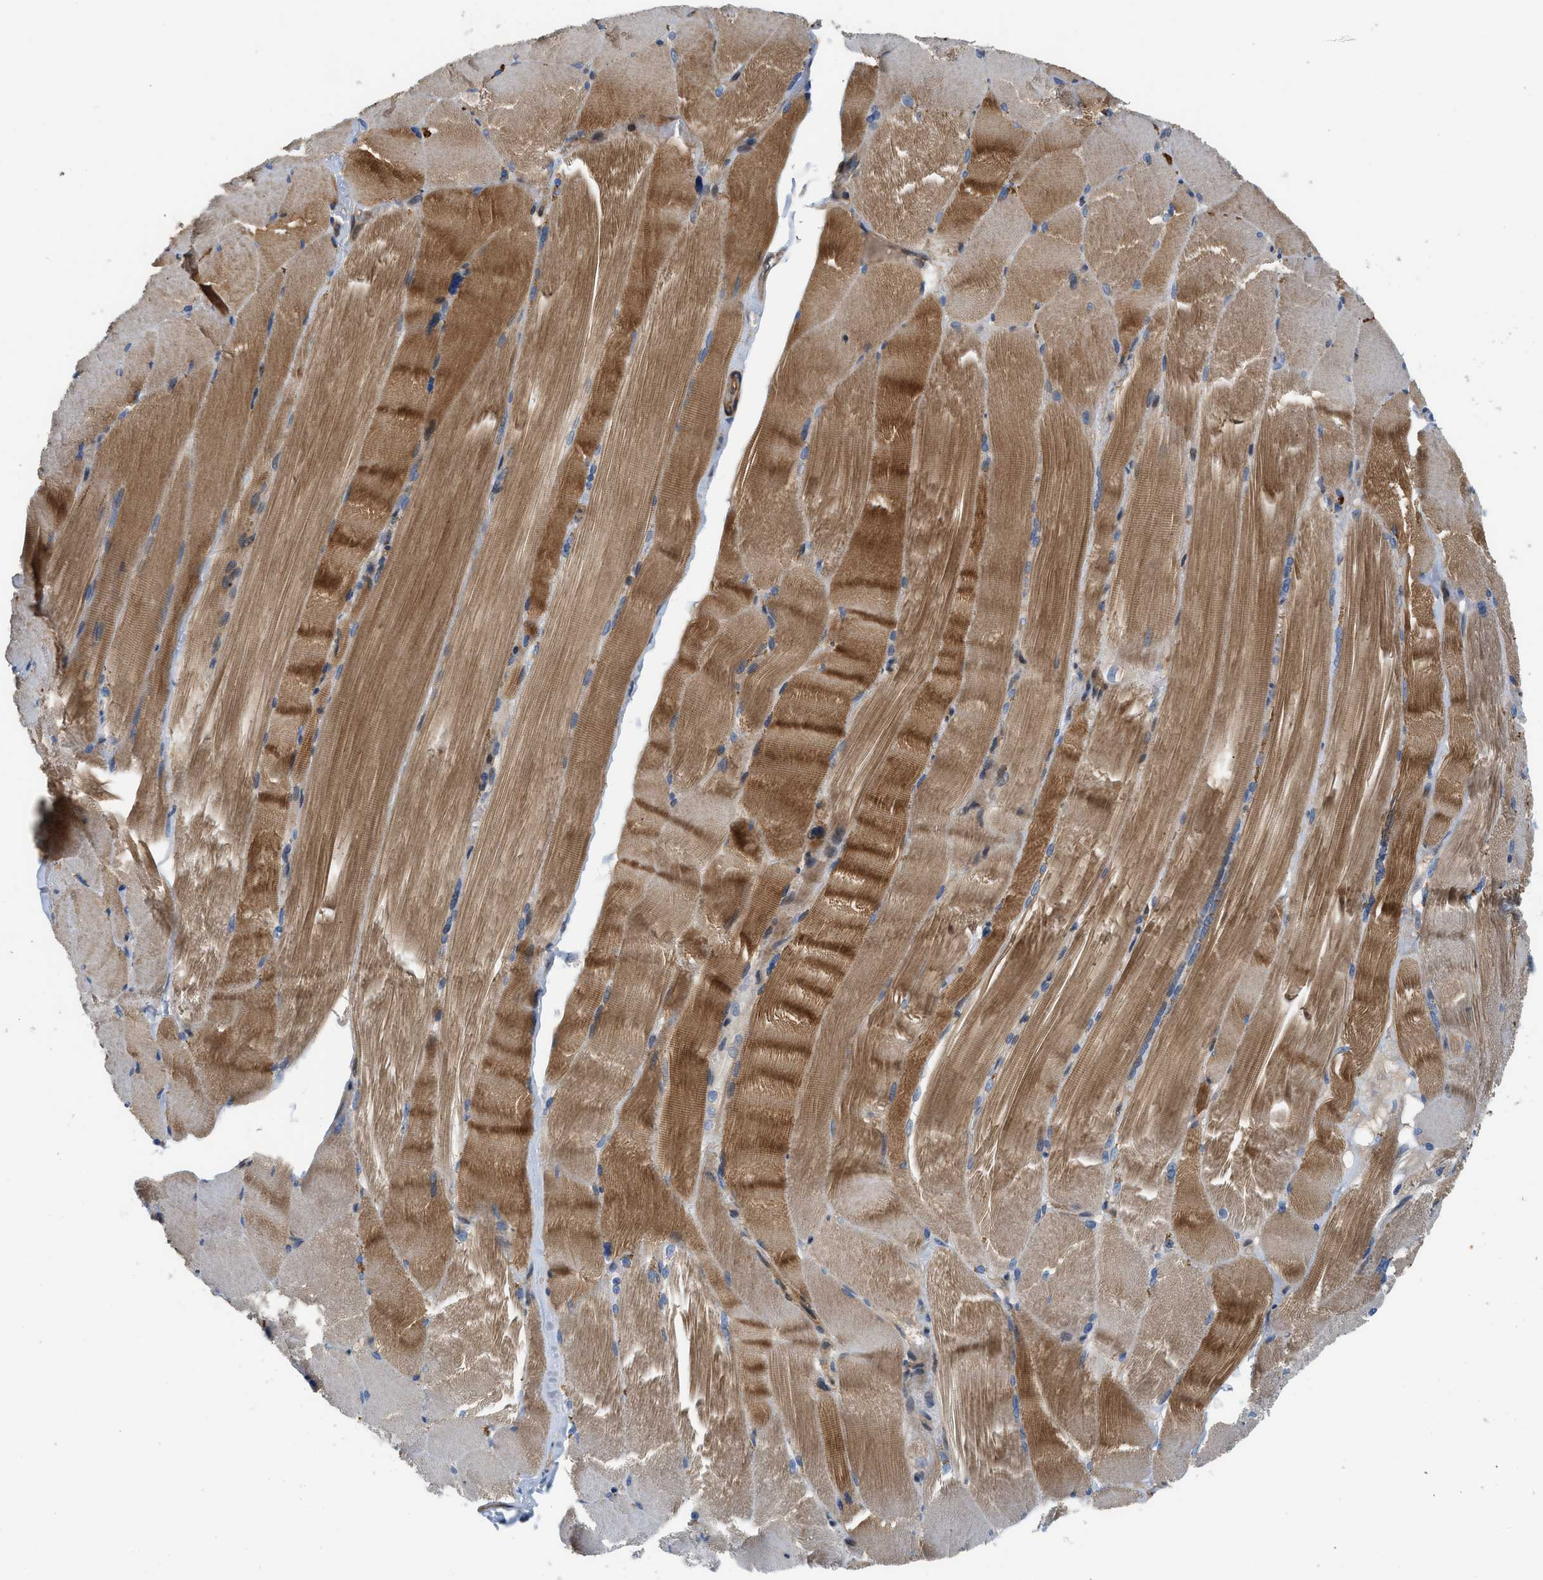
{"staining": {"intensity": "moderate", "quantity": ">75%", "location": "cytoplasmic/membranous"}, "tissue": "skeletal muscle", "cell_type": "Myocytes", "image_type": "normal", "snomed": [{"axis": "morphology", "description": "Normal tissue, NOS"}, {"axis": "topography", "description": "Skin"}, {"axis": "topography", "description": "Skeletal muscle"}], "caption": "Approximately >75% of myocytes in unremarkable human skeletal muscle reveal moderate cytoplasmic/membranous protein expression as visualized by brown immunohistochemical staining.", "gene": "GPR31", "patient": {"sex": "male", "age": 83}}